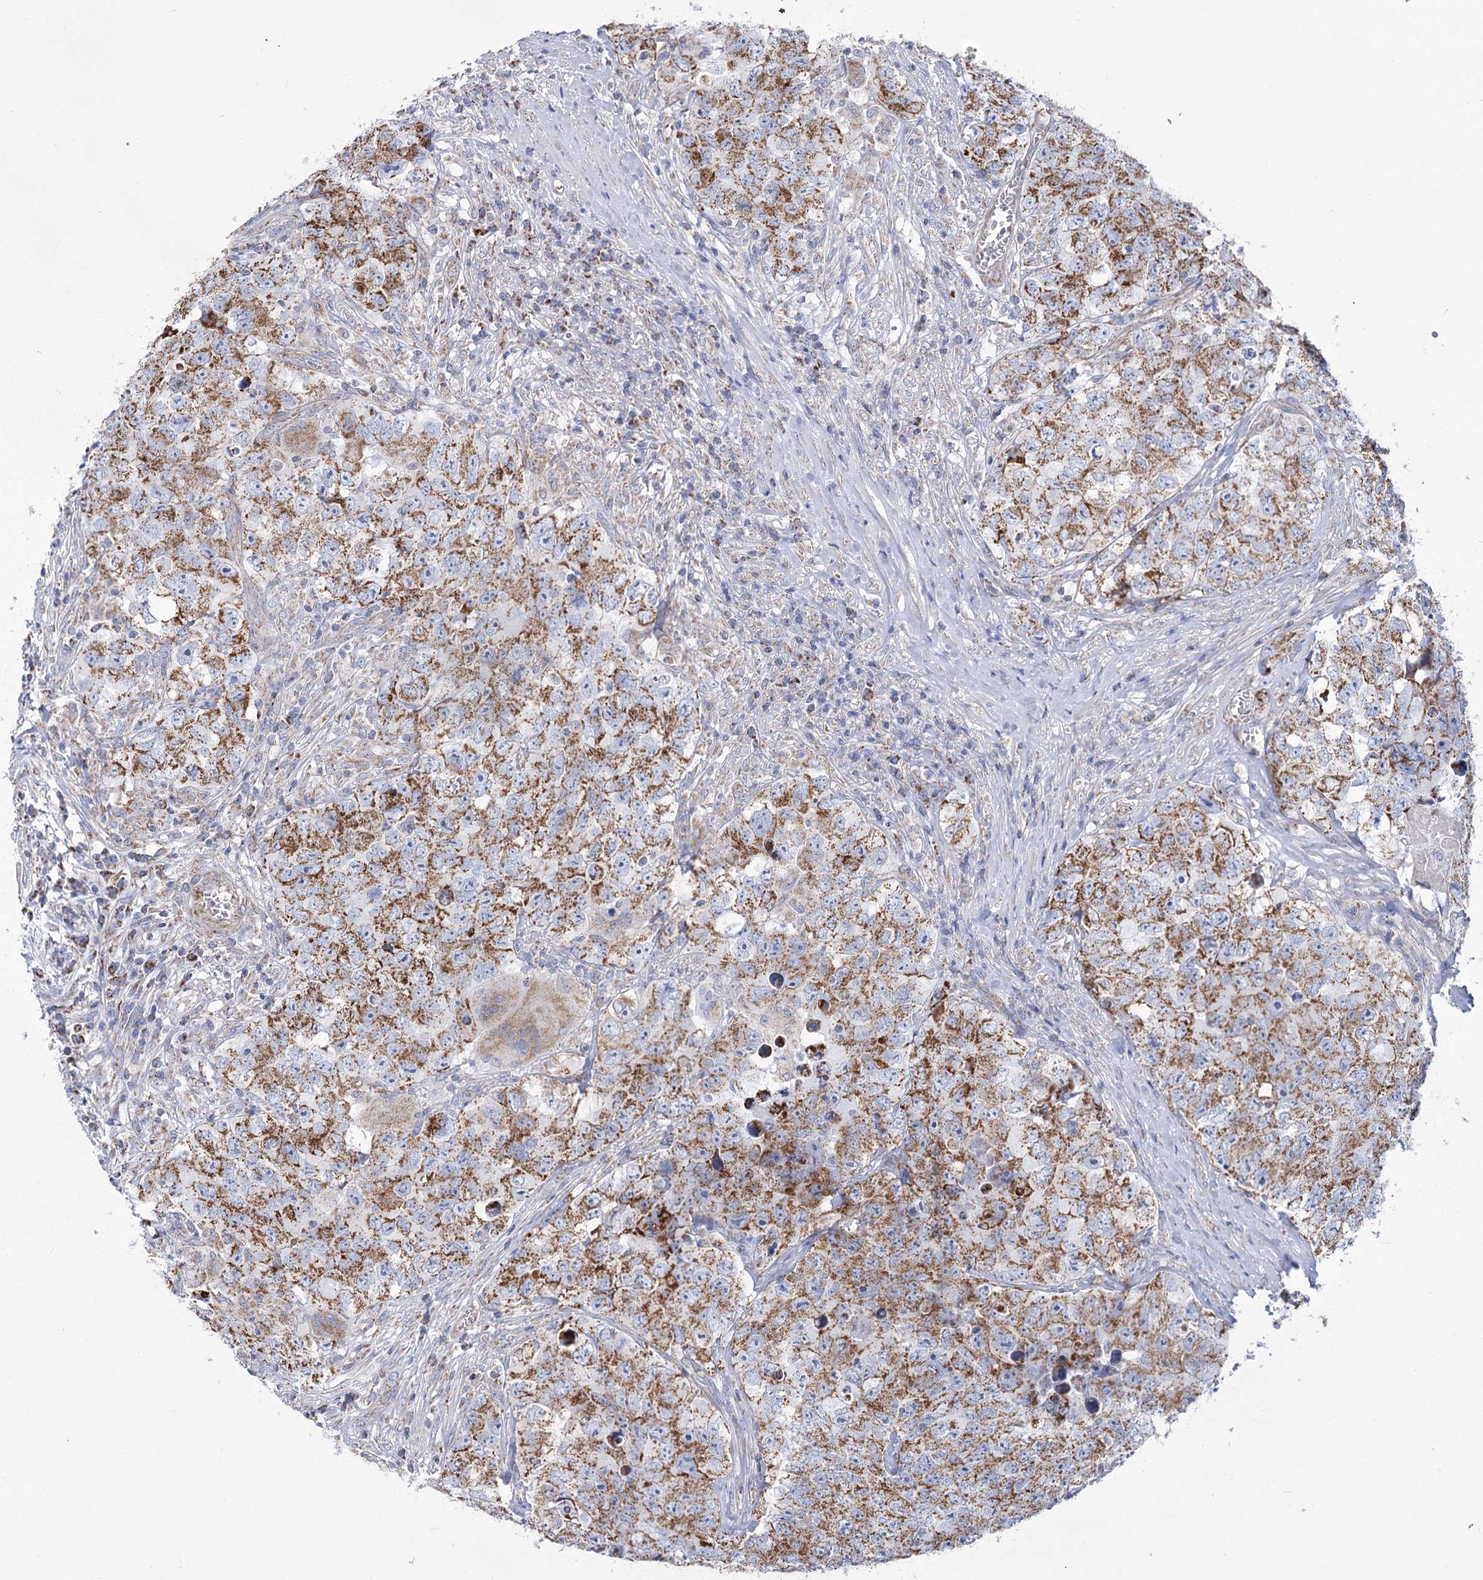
{"staining": {"intensity": "moderate", "quantity": ">75%", "location": "cytoplasmic/membranous"}, "tissue": "testis cancer", "cell_type": "Tumor cells", "image_type": "cancer", "snomed": [{"axis": "morphology", "description": "Seminoma, NOS"}, {"axis": "morphology", "description": "Carcinoma, Embryonal, NOS"}, {"axis": "topography", "description": "Testis"}], "caption": "Testis cancer (embryonal carcinoma) tissue displays moderate cytoplasmic/membranous staining in about >75% of tumor cells, visualized by immunohistochemistry.", "gene": "PDHB", "patient": {"sex": "male", "age": 43}}